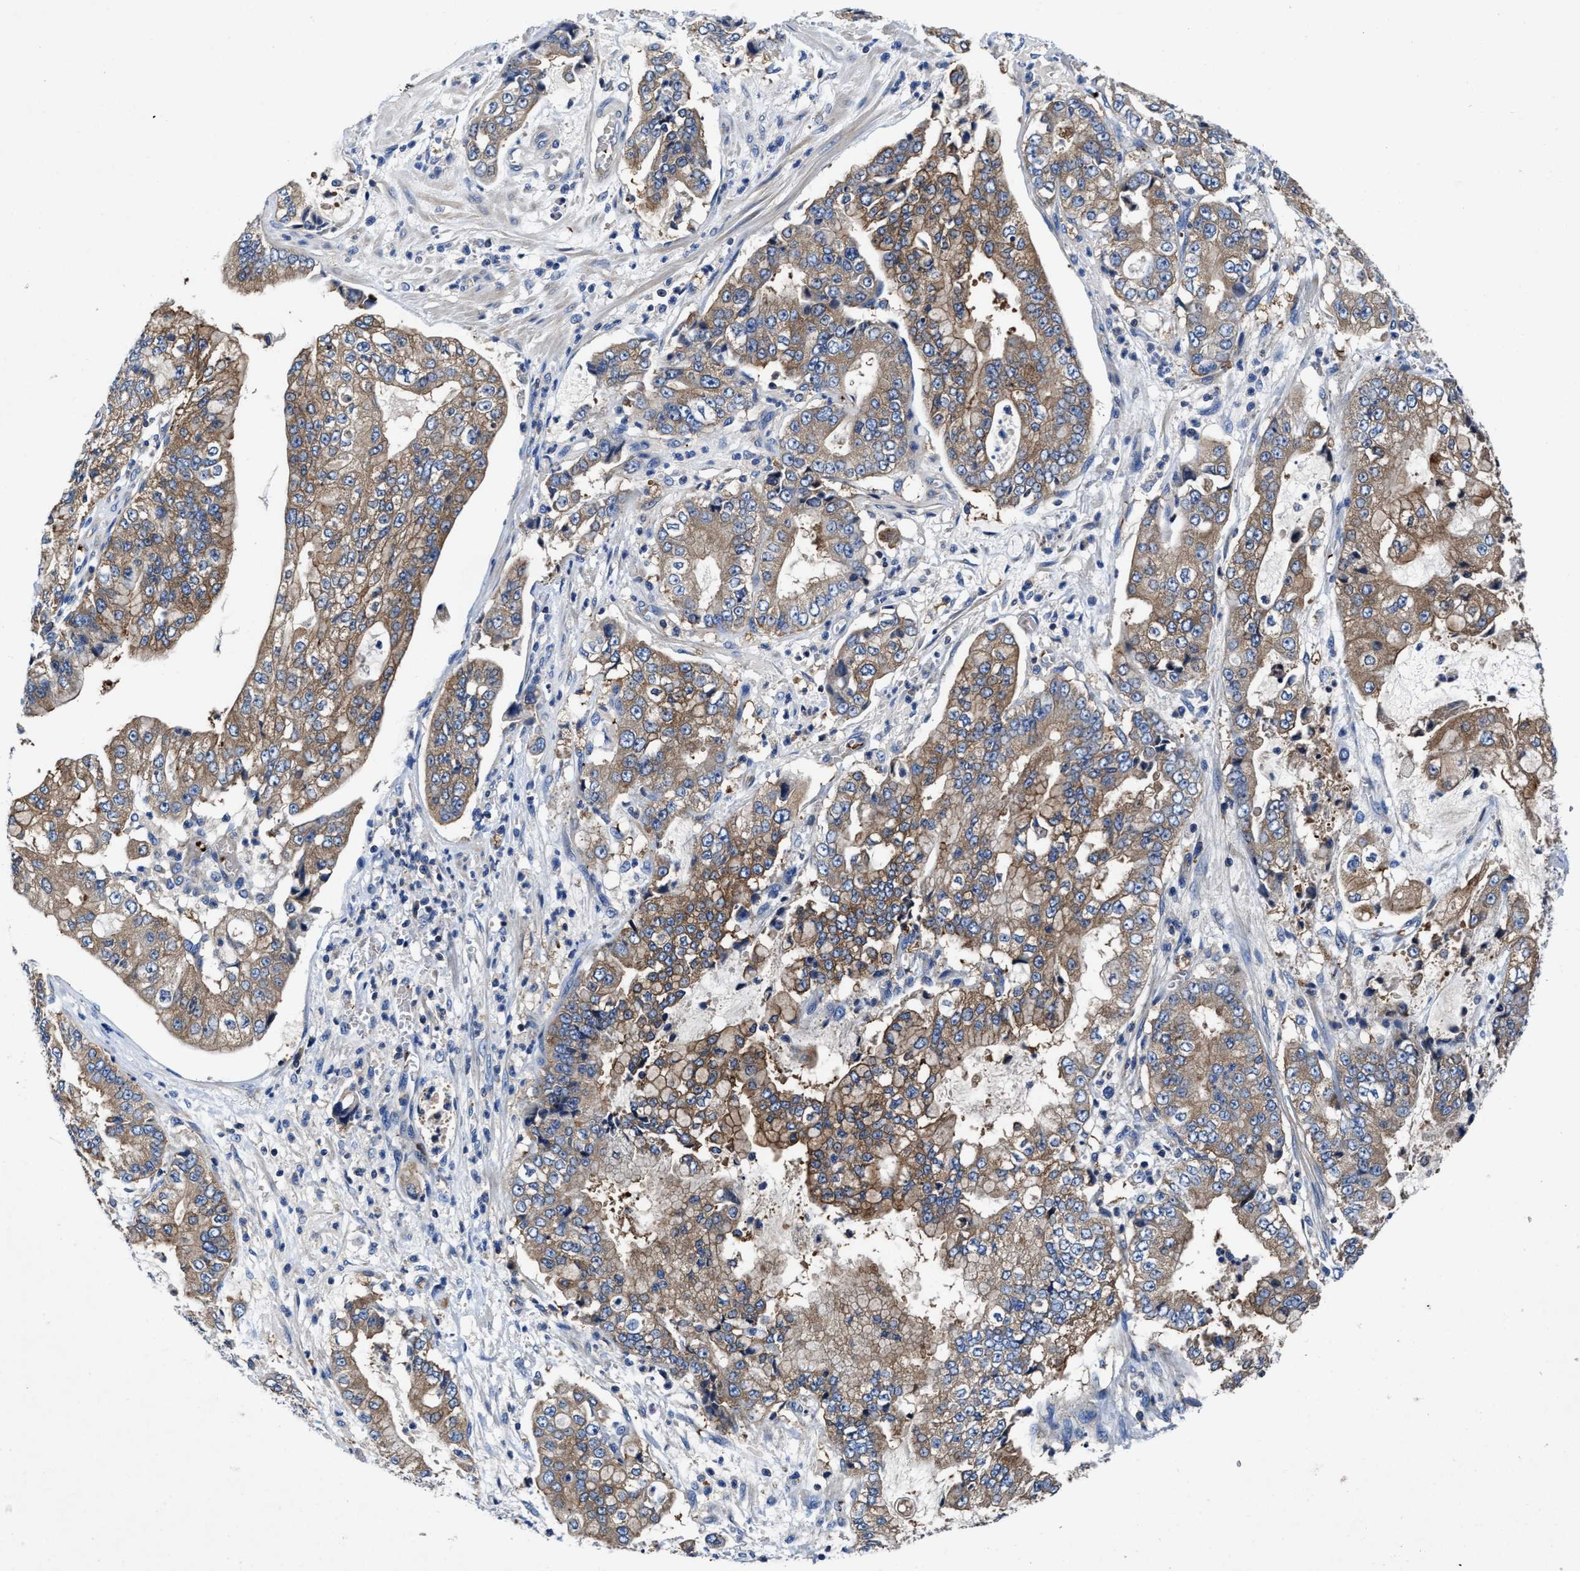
{"staining": {"intensity": "moderate", "quantity": ">75%", "location": "cytoplasmic/membranous"}, "tissue": "stomach cancer", "cell_type": "Tumor cells", "image_type": "cancer", "snomed": [{"axis": "morphology", "description": "Adenocarcinoma, NOS"}, {"axis": "topography", "description": "Stomach"}], "caption": "Human adenocarcinoma (stomach) stained with a brown dye demonstrates moderate cytoplasmic/membranous positive positivity in about >75% of tumor cells.", "gene": "PHLPP1", "patient": {"sex": "male", "age": 76}}